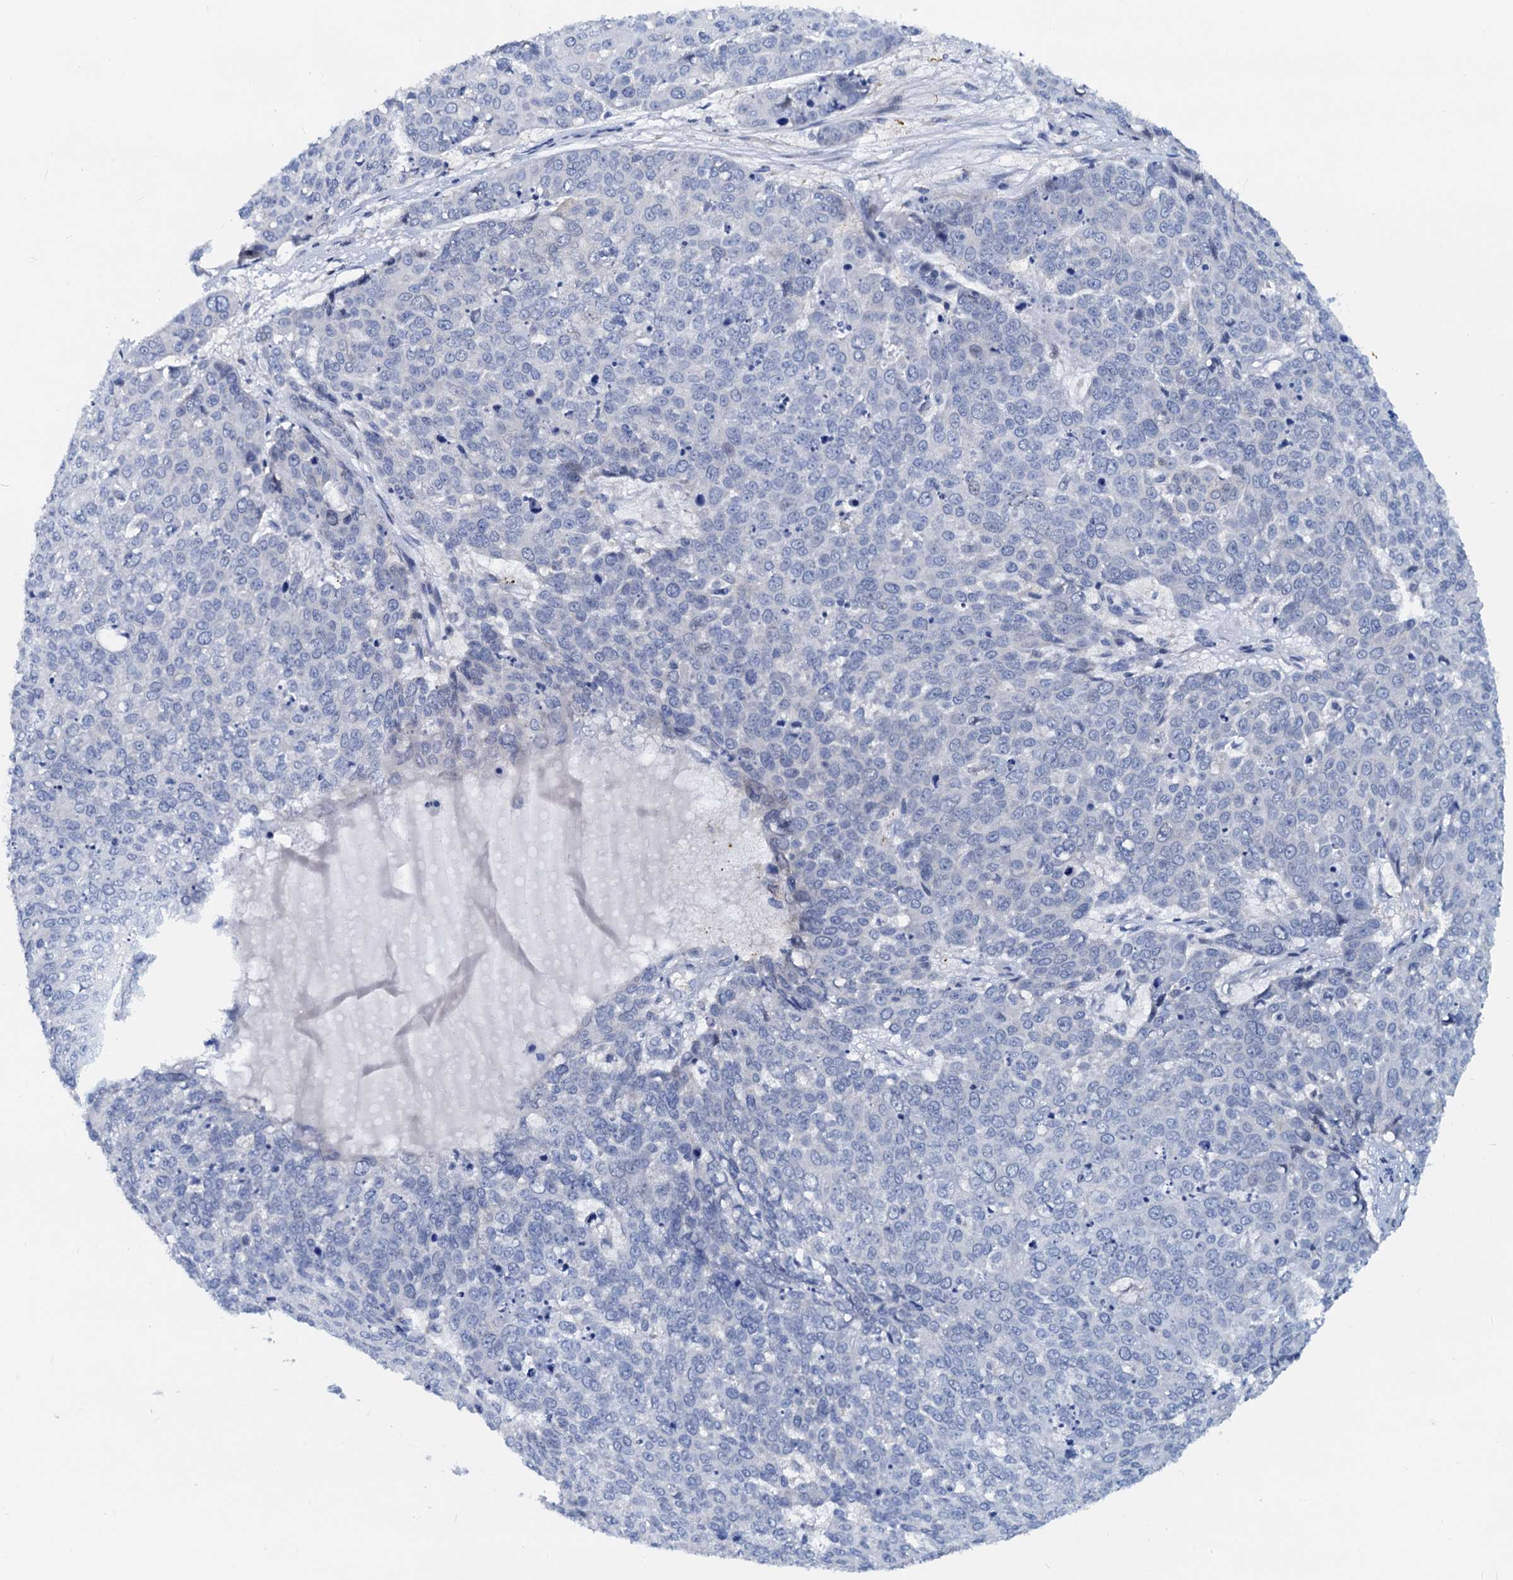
{"staining": {"intensity": "negative", "quantity": "none", "location": "none"}, "tissue": "skin cancer", "cell_type": "Tumor cells", "image_type": "cancer", "snomed": [{"axis": "morphology", "description": "Squamous cell carcinoma, NOS"}, {"axis": "topography", "description": "Skin"}], "caption": "The histopathology image reveals no staining of tumor cells in skin cancer.", "gene": "PTGES3", "patient": {"sex": "male", "age": 71}}